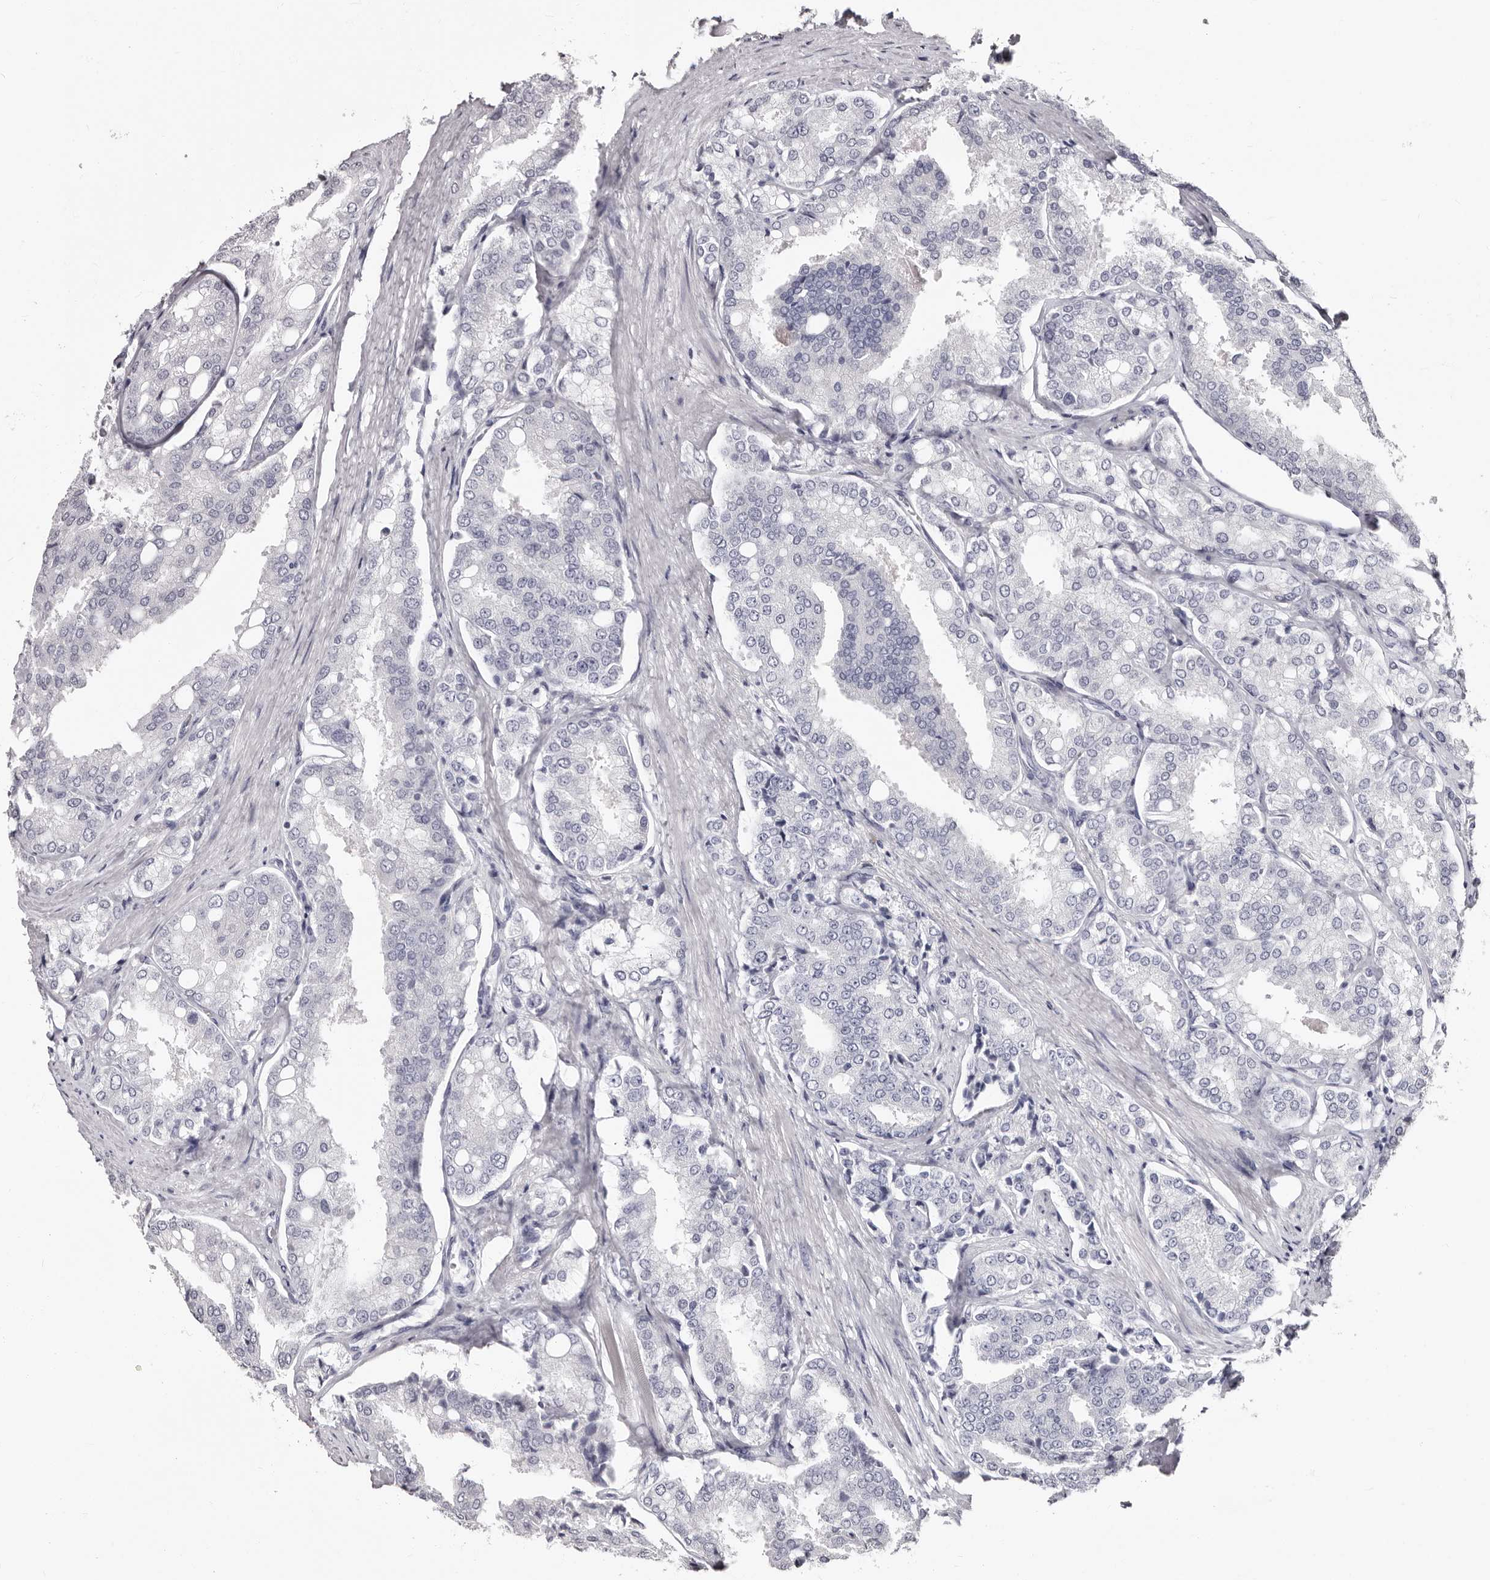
{"staining": {"intensity": "negative", "quantity": "none", "location": "none"}, "tissue": "prostate cancer", "cell_type": "Tumor cells", "image_type": "cancer", "snomed": [{"axis": "morphology", "description": "Adenocarcinoma, High grade"}, {"axis": "topography", "description": "Prostate"}], "caption": "This is an immunohistochemistry image of human prostate cancer (high-grade adenocarcinoma). There is no expression in tumor cells.", "gene": "TBC1D22B", "patient": {"sex": "male", "age": 50}}